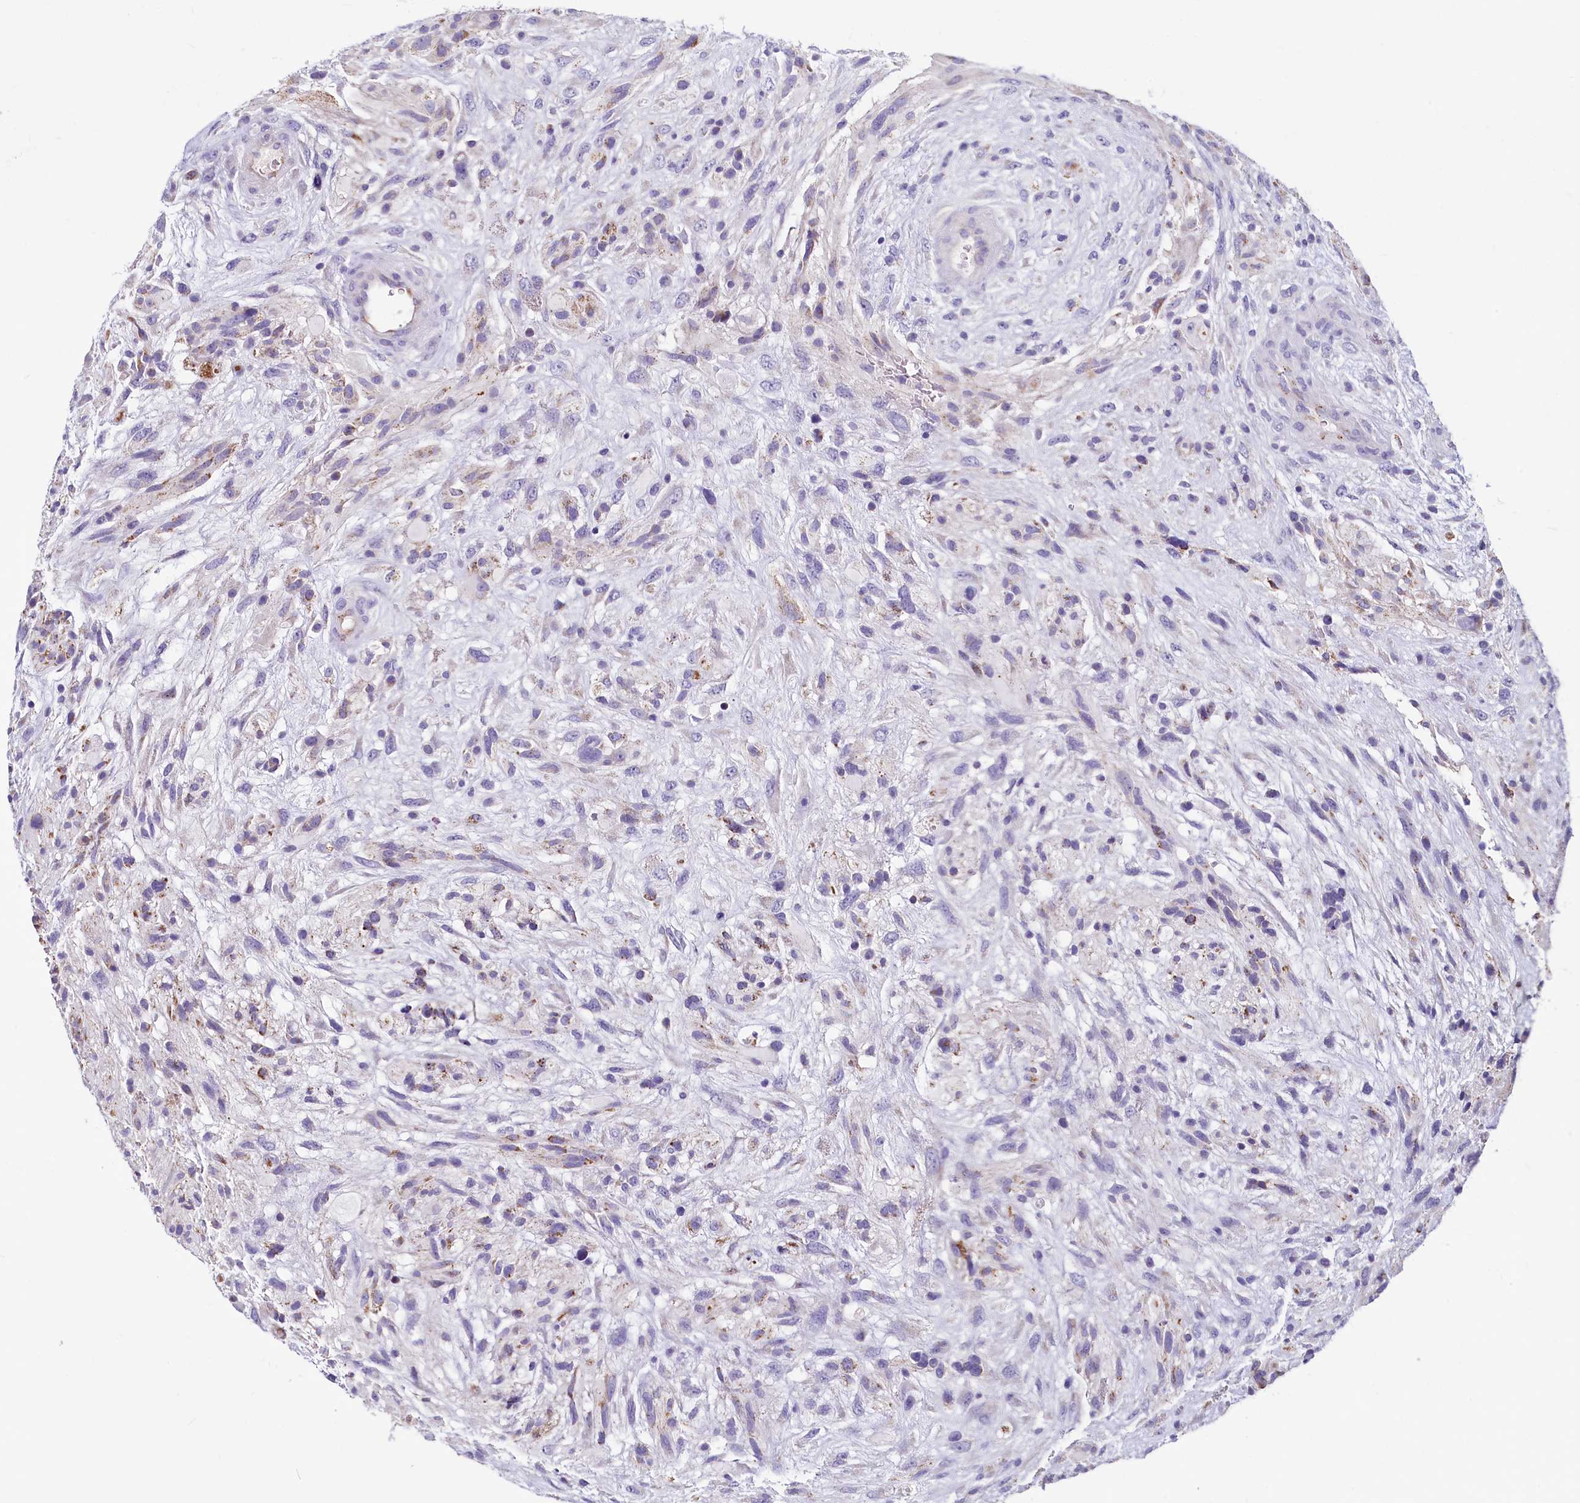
{"staining": {"intensity": "negative", "quantity": "none", "location": "none"}, "tissue": "glioma", "cell_type": "Tumor cells", "image_type": "cancer", "snomed": [{"axis": "morphology", "description": "Glioma, malignant, High grade"}, {"axis": "topography", "description": "Brain"}], "caption": "An immunohistochemistry (IHC) micrograph of glioma is shown. There is no staining in tumor cells of glioma.", "gene": "INSC", "patient": {"sex": "male", "age": 61}}